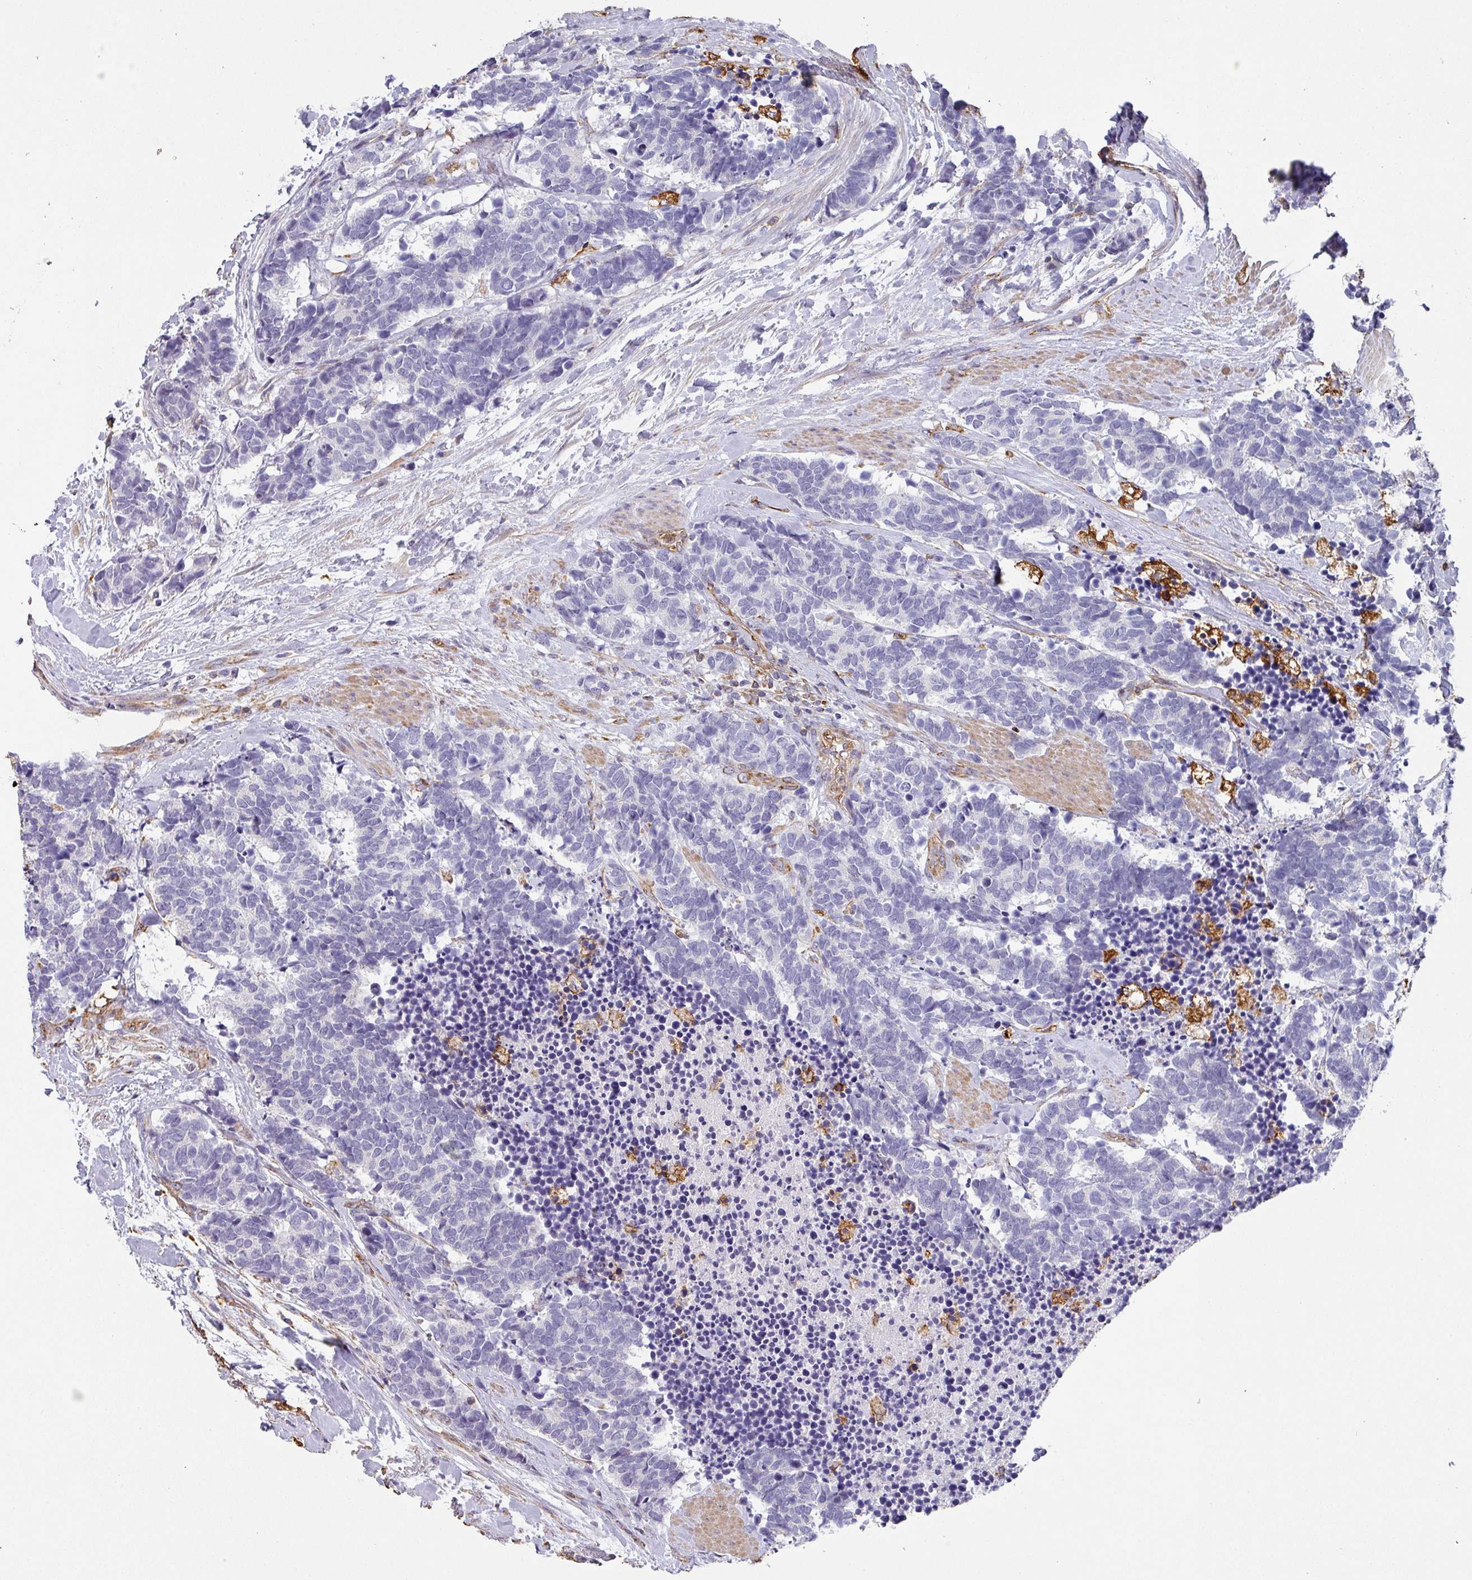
{"staining": {"intensity": "negative", "quantity": "none", "location": "none"}, "tissue": "carcinoid", "cell_type": "Tumor cells", "image_type": "cancer", "snomed": [{"axis": "morphology", "description": "Carcinoma, NOS"}, {"axis": "morphology", "description": "Carcinoid, malignant, NOS"}, {"axis": "topography", "description": "Prostate"}], "caption": "Carcinoid stained for a protein using immunohistochemistry demonstrates no positivity tumor cells.", "gene": "ZNF280C", "patient": {"sex": "male", "age": 57}}